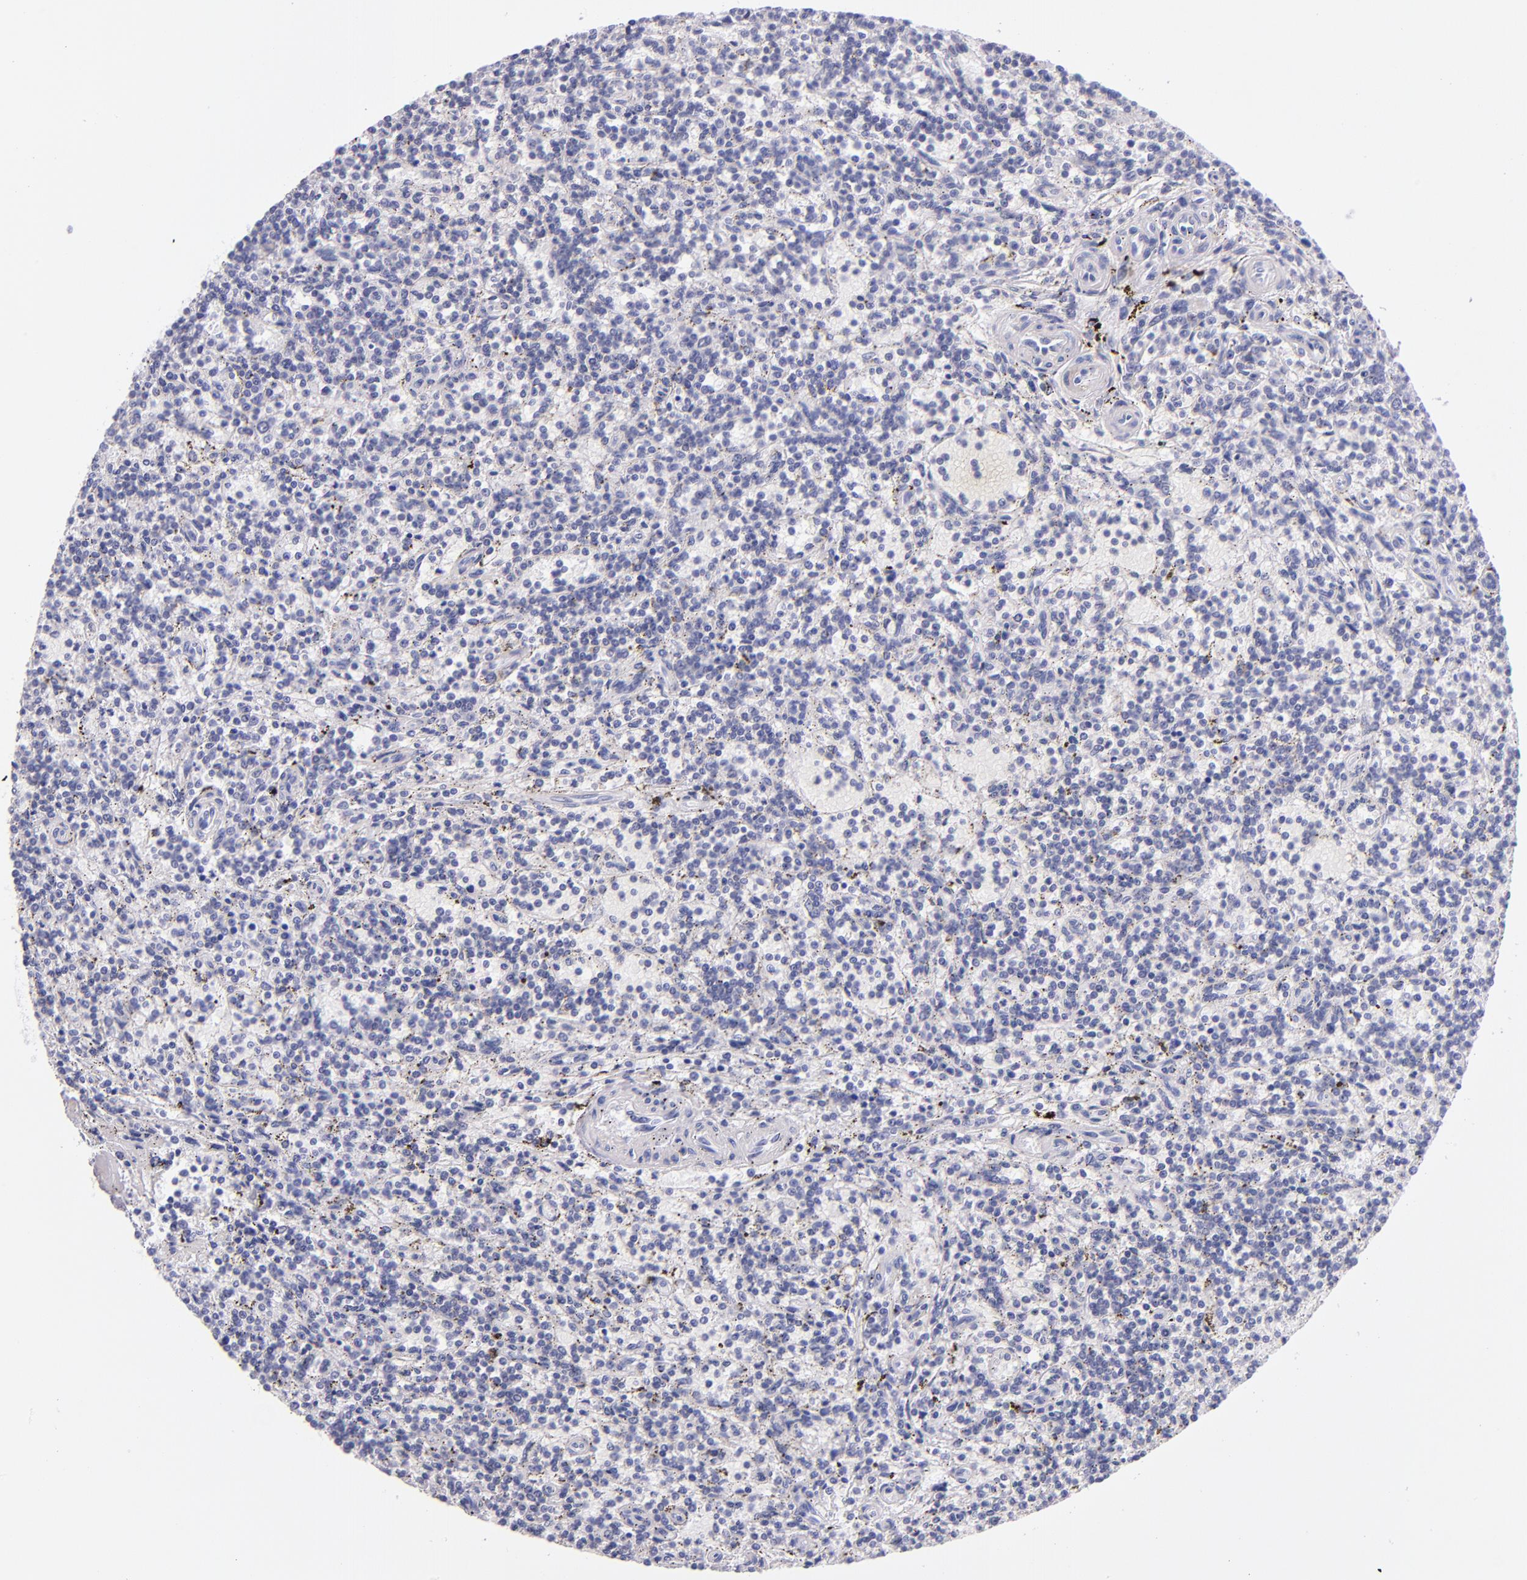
{"staining": {"intensity": "negative", "quantity": "none", "location": "none"}, "tissue": "lymphoma", "cell_type": "Tumor cells", "image_type": "cancer", "snomed": [{"axis": "morphology", "description": "Malignant lymphoma, non-Hodgkin's type, Low grade"}, {"axis": "topography", "description": "Spleen"}], "caption": "An image of human lymphoma is negative for staining in tumor cells. Brightfield microscopy of immunohistochemistry stained with DAB (3,3'-diaminobenzidine) (brown) and hematoxylin (blue), captured at high magnification.", "gene": "IRF4", "patient": {"sex": "male", "age": 73}}